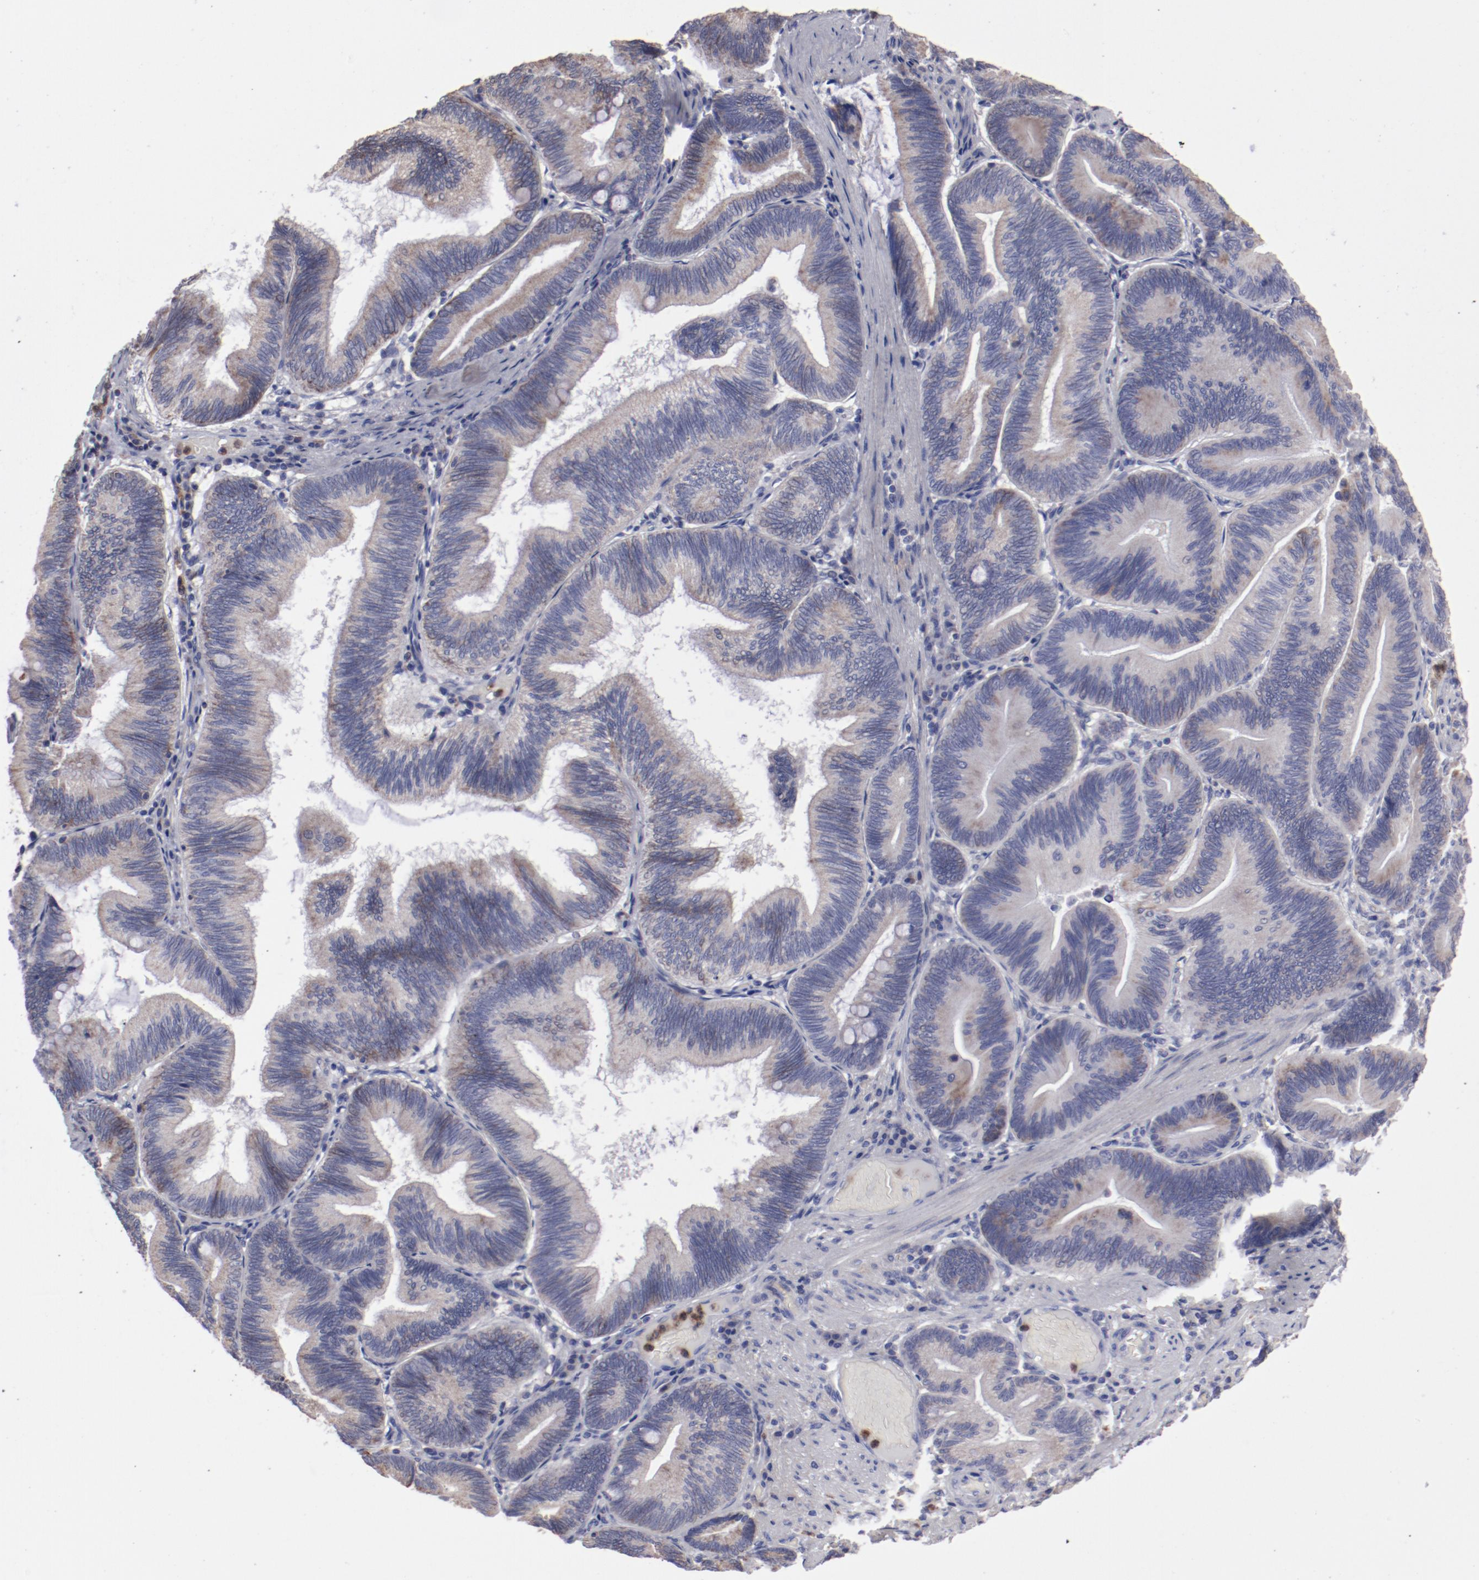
{"staining": {"intensity": "weak", "quantity": ">75%", "location": "cytoplasmic/membranous"}, "tissue": "pancreatic cancer", "cell_type": "Tumor cells", "image_type": "cancer", "snomed": [{"axis": "morphology", "description": "Adenocarcinoma, NOS"}, {"axis": "topography", "description": "Pancreas"}], "caption": "Protein staining of pancreatic cancer (adenocarcinoma) tissue shows weak cytoplasmic/membranous staining in about >75% of tumor cells.", "gene": "FGR", "patient": {"sex": "male", "age": 82}}